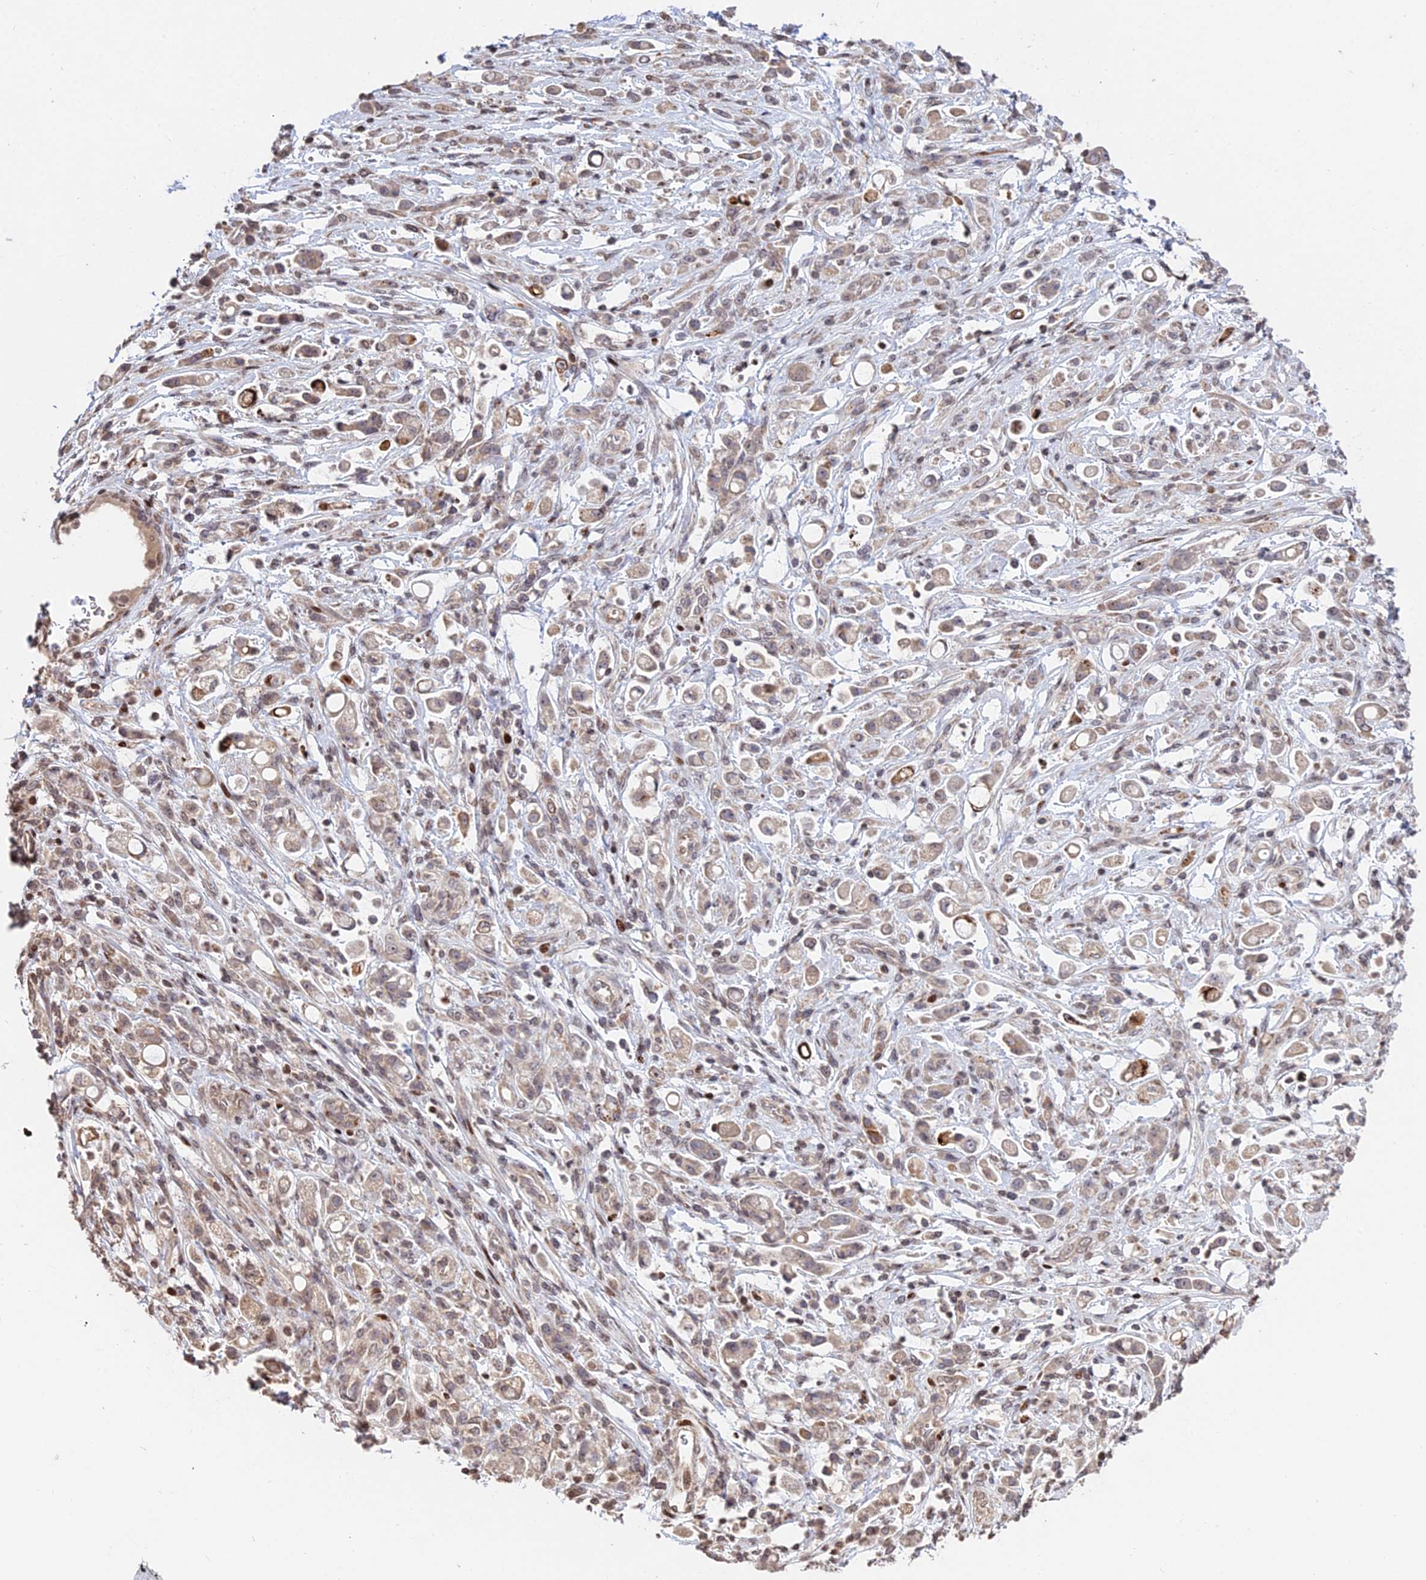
{"staining": {"intensity": "strong", "quantity": "25%-75%", "location": "cytoplasmic/membranous"}, "tissue": "stomach cancer", "cell_type": "Tumor cells", "image_type": "cancer", "snomed": [{"axis": "morphology", "description": "Adenocarcinoma, NOS"}, {"axis": "topography", "description": "Stomach"}], "caption": "Brown immunohistochemical staining in stomach cancer (adenocarcinoma) exhibits strong cytoplasmic/membranous positivity in approximately 25%-75% of tumor cells.", "gene": "RBMS2", "patient": {"sex": "female", "age": 60}}